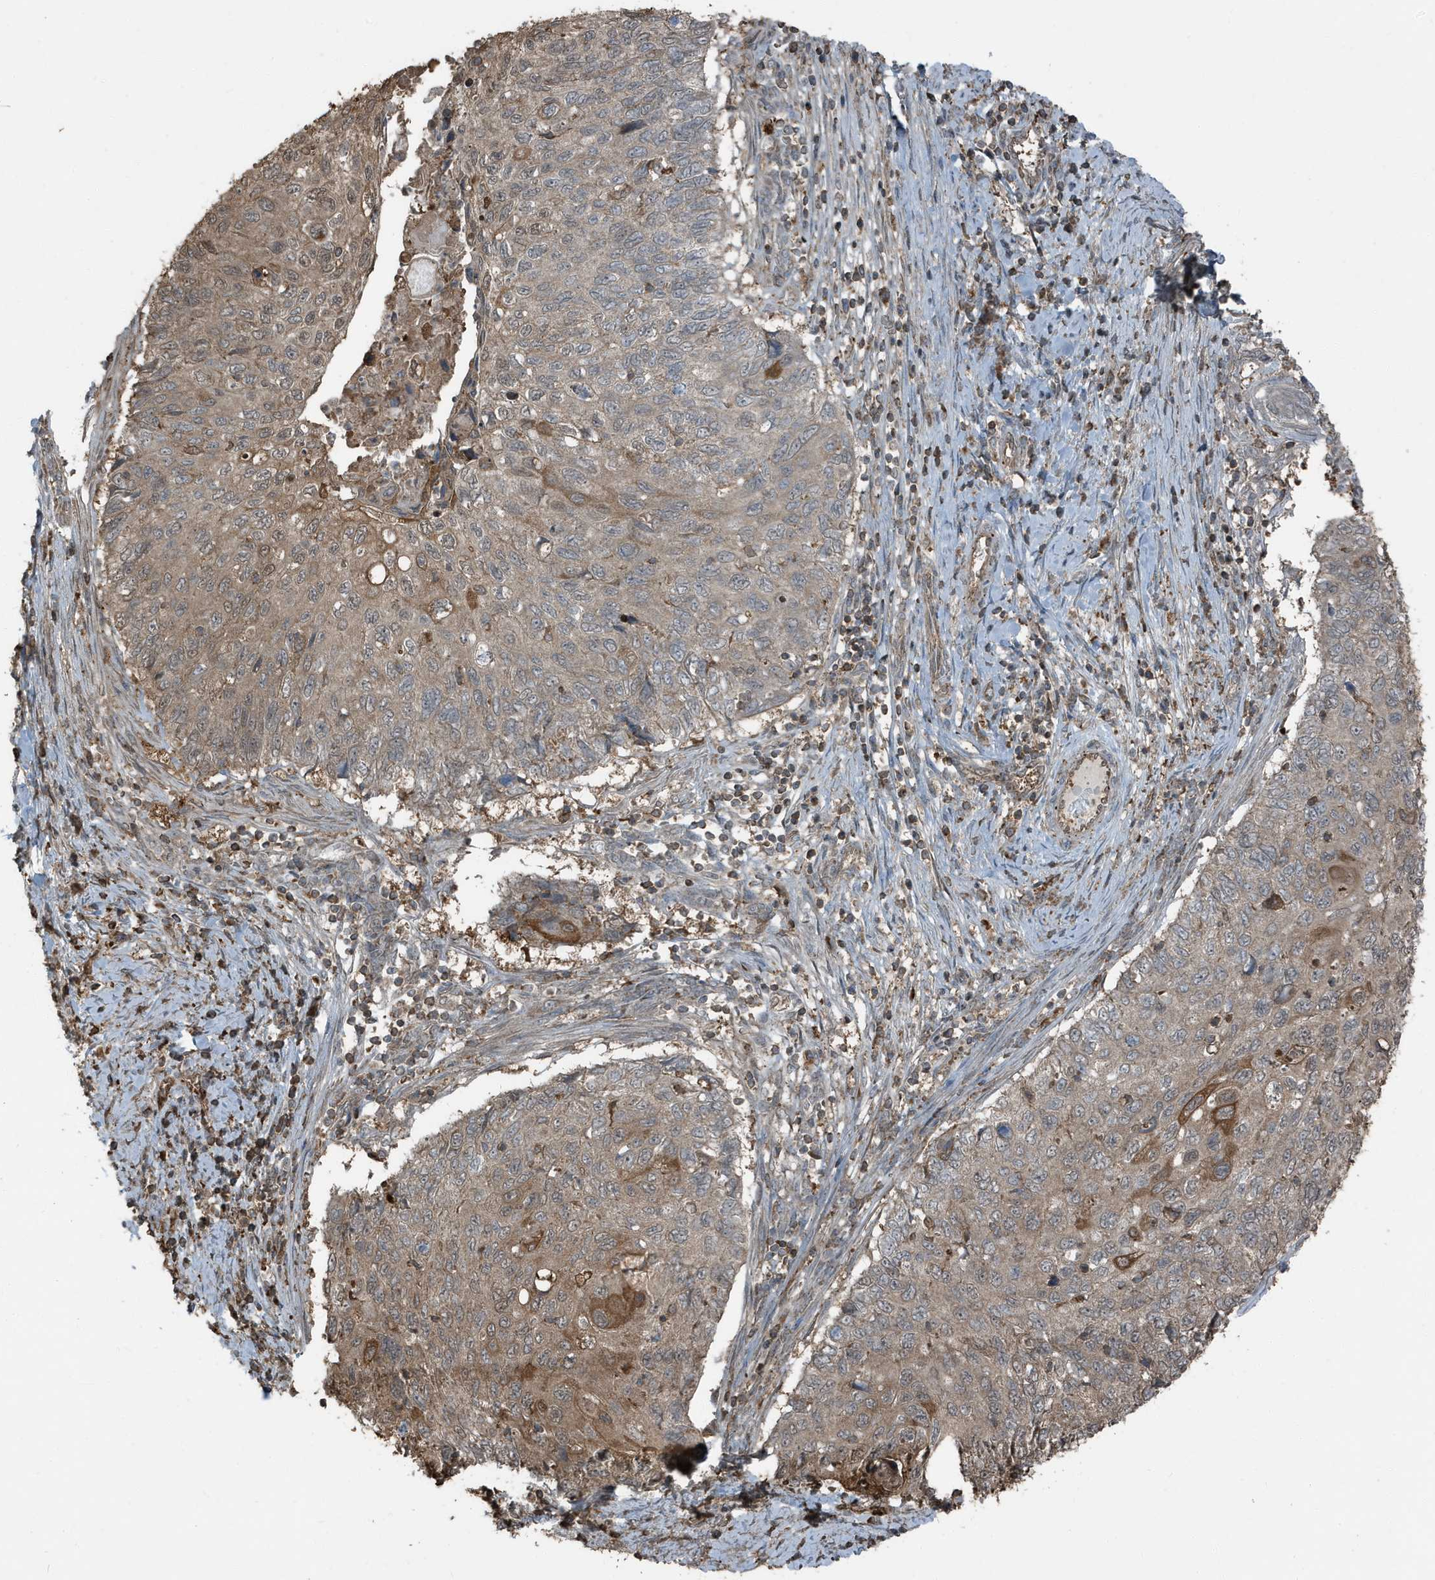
{"staining": {"intensity": "moderate", "quantity": ">75%", "location": "cytoplasmic/membranous"}, "tissue": "cervical cancer", "cell_type": "Tumor cells", "image_type": "cancer", "snomed": [{"axis": "morphology", "description": "Squamous cell carcinoma, NOS"}, {"axis": "topography", "description": "Cervix"}], "caption": "Cervical cancer (squamous cell carcinoma) was stained to show a protein in brown. There is medium levels of moderate cytoplasmic/membranous expression in approximately >75% of tumor cells. (DAB (3,3'-diaminobenzidine) IHC with brightfield microscopy, high magnification).", "gene": "AZI2", "patient": {"sex": "female", "age": 70}}